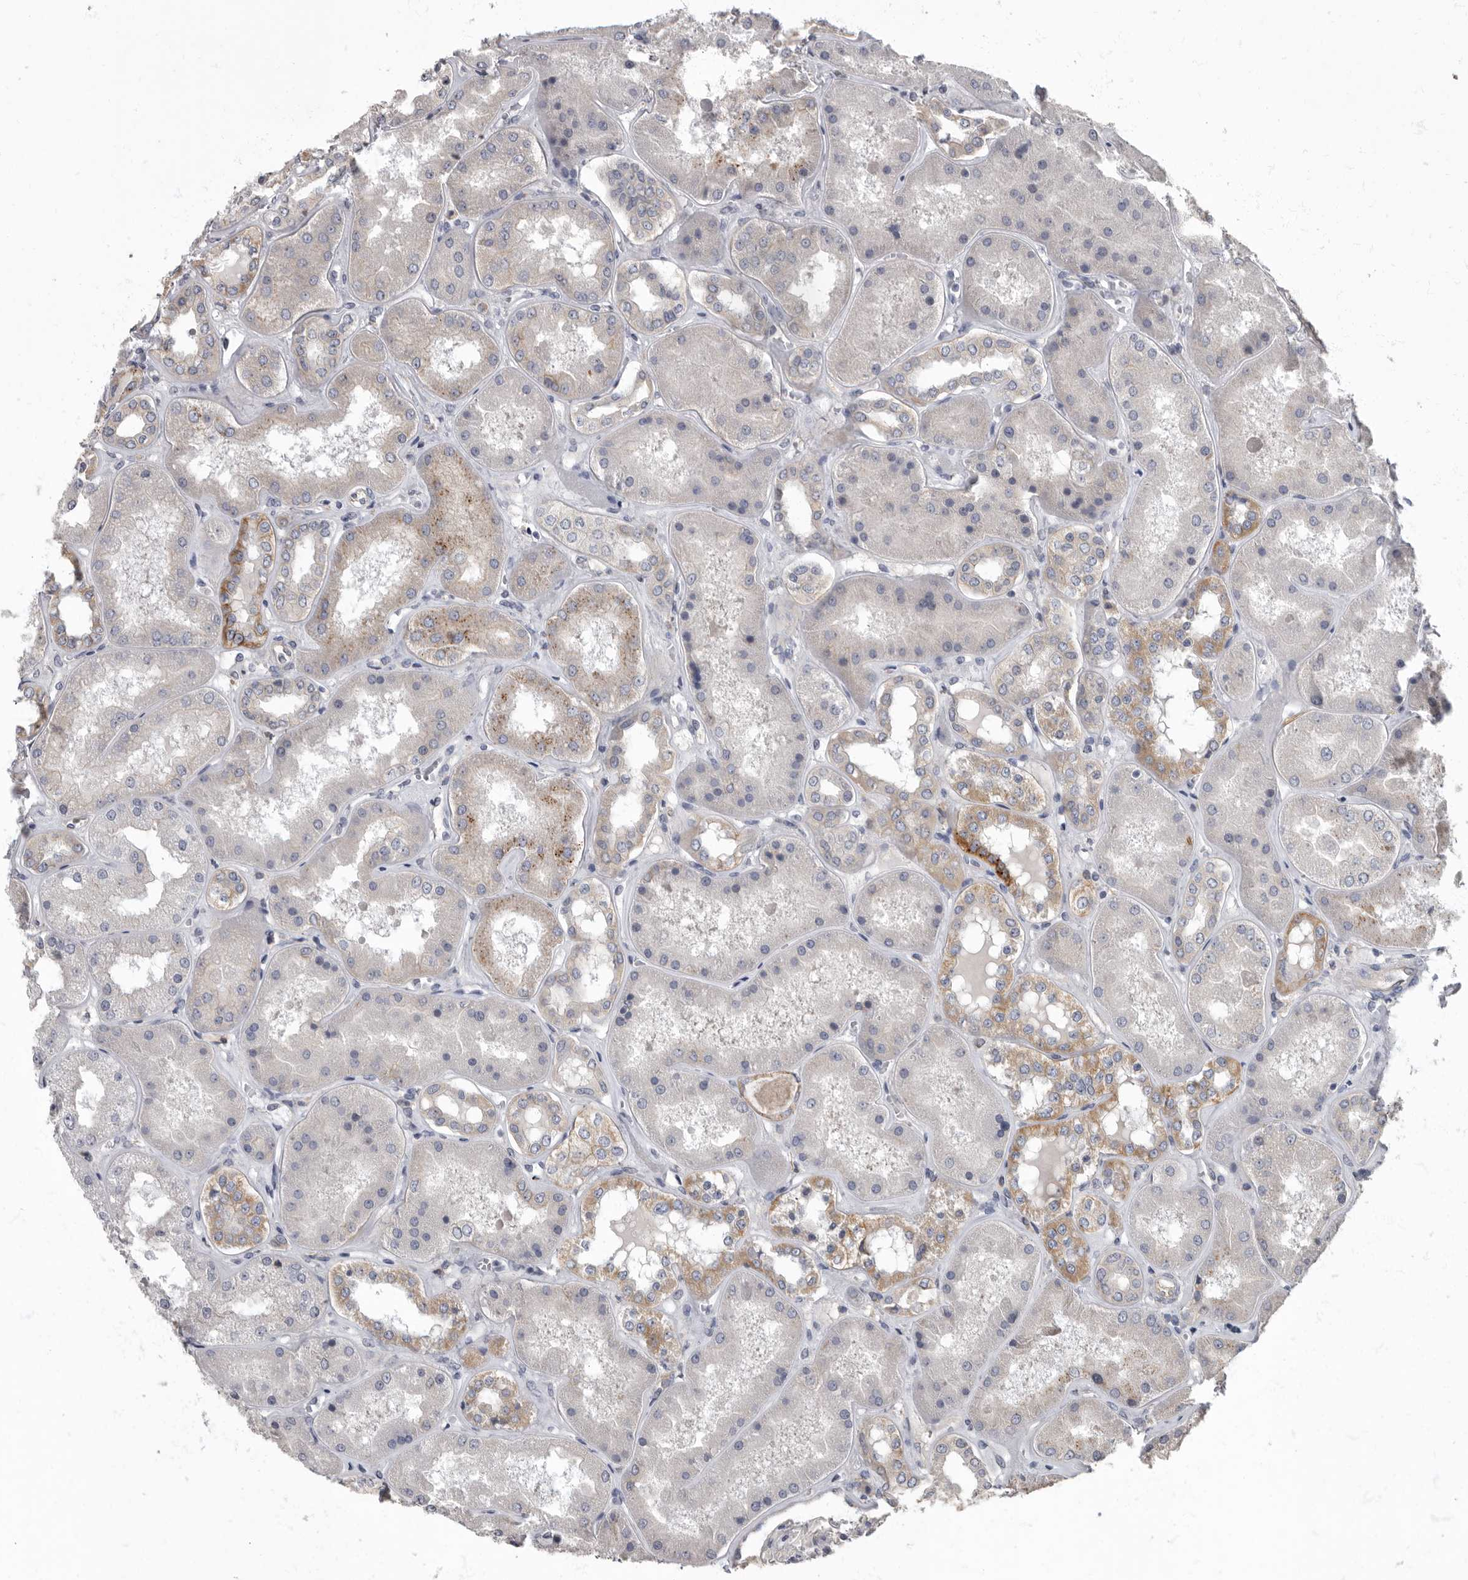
{"staining": {"intensity": "weak", "quantity": "<25%", "location": "cytoplasmic/membranous"}, "tissue": "kidney", "cell_type": "Cells in glomeruli", "image_type": "normal", "snomed": [{"axis": "morphology", "description": "Normal tissue, NOS"}, {"axis": "topography", "description": "Kidney"}], "caption": "Protein analysis of normal kidney shows no significant staining in cells in glomeruli.", "gene": "PDK1", "patient": {"sex": "female", "age": 56}}